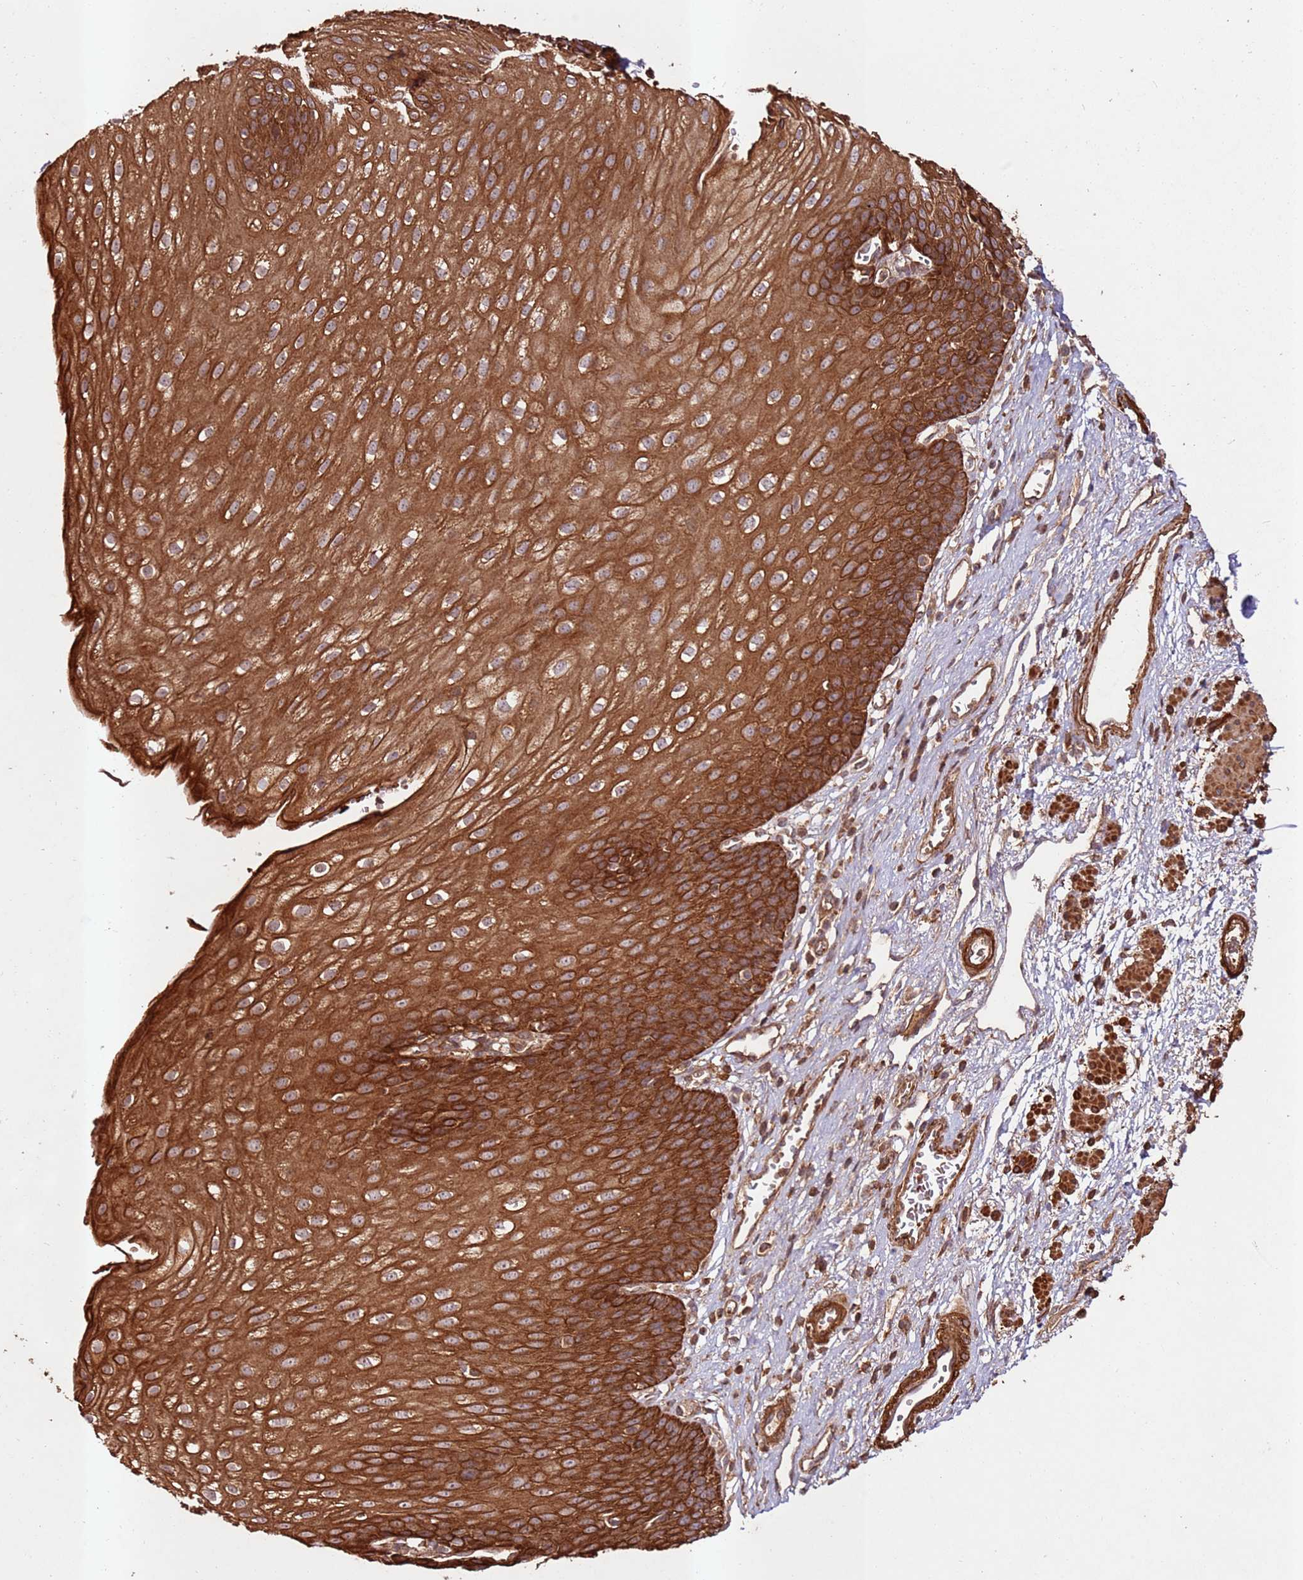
{"staining": {"intensity": "strong", "quantity": ">75%", "location": "cytoplasmic/membranous"}, "tissue": "esophagus", "cell_type": "Squamous epithelial cells", "image_type": "normal", "snomed": [{"axis": "morphology", "description": "Normal tissue, NOS"}, {"axis": "topography", "description": "Esophagus"}], "caption": "Unremarkable esophagus reveals strong cytoplasmic/membranous staining in approximately >75% of squamous epithelial cells The protein of interest is stained brown, and the nuclei are stained in blue (DAB (3,3'-diaminobenzidine) IHC with brightfield microscopy, high magnification)..", "gene": "FAM186A", "patient": {"sex": "male", "age": 71}}